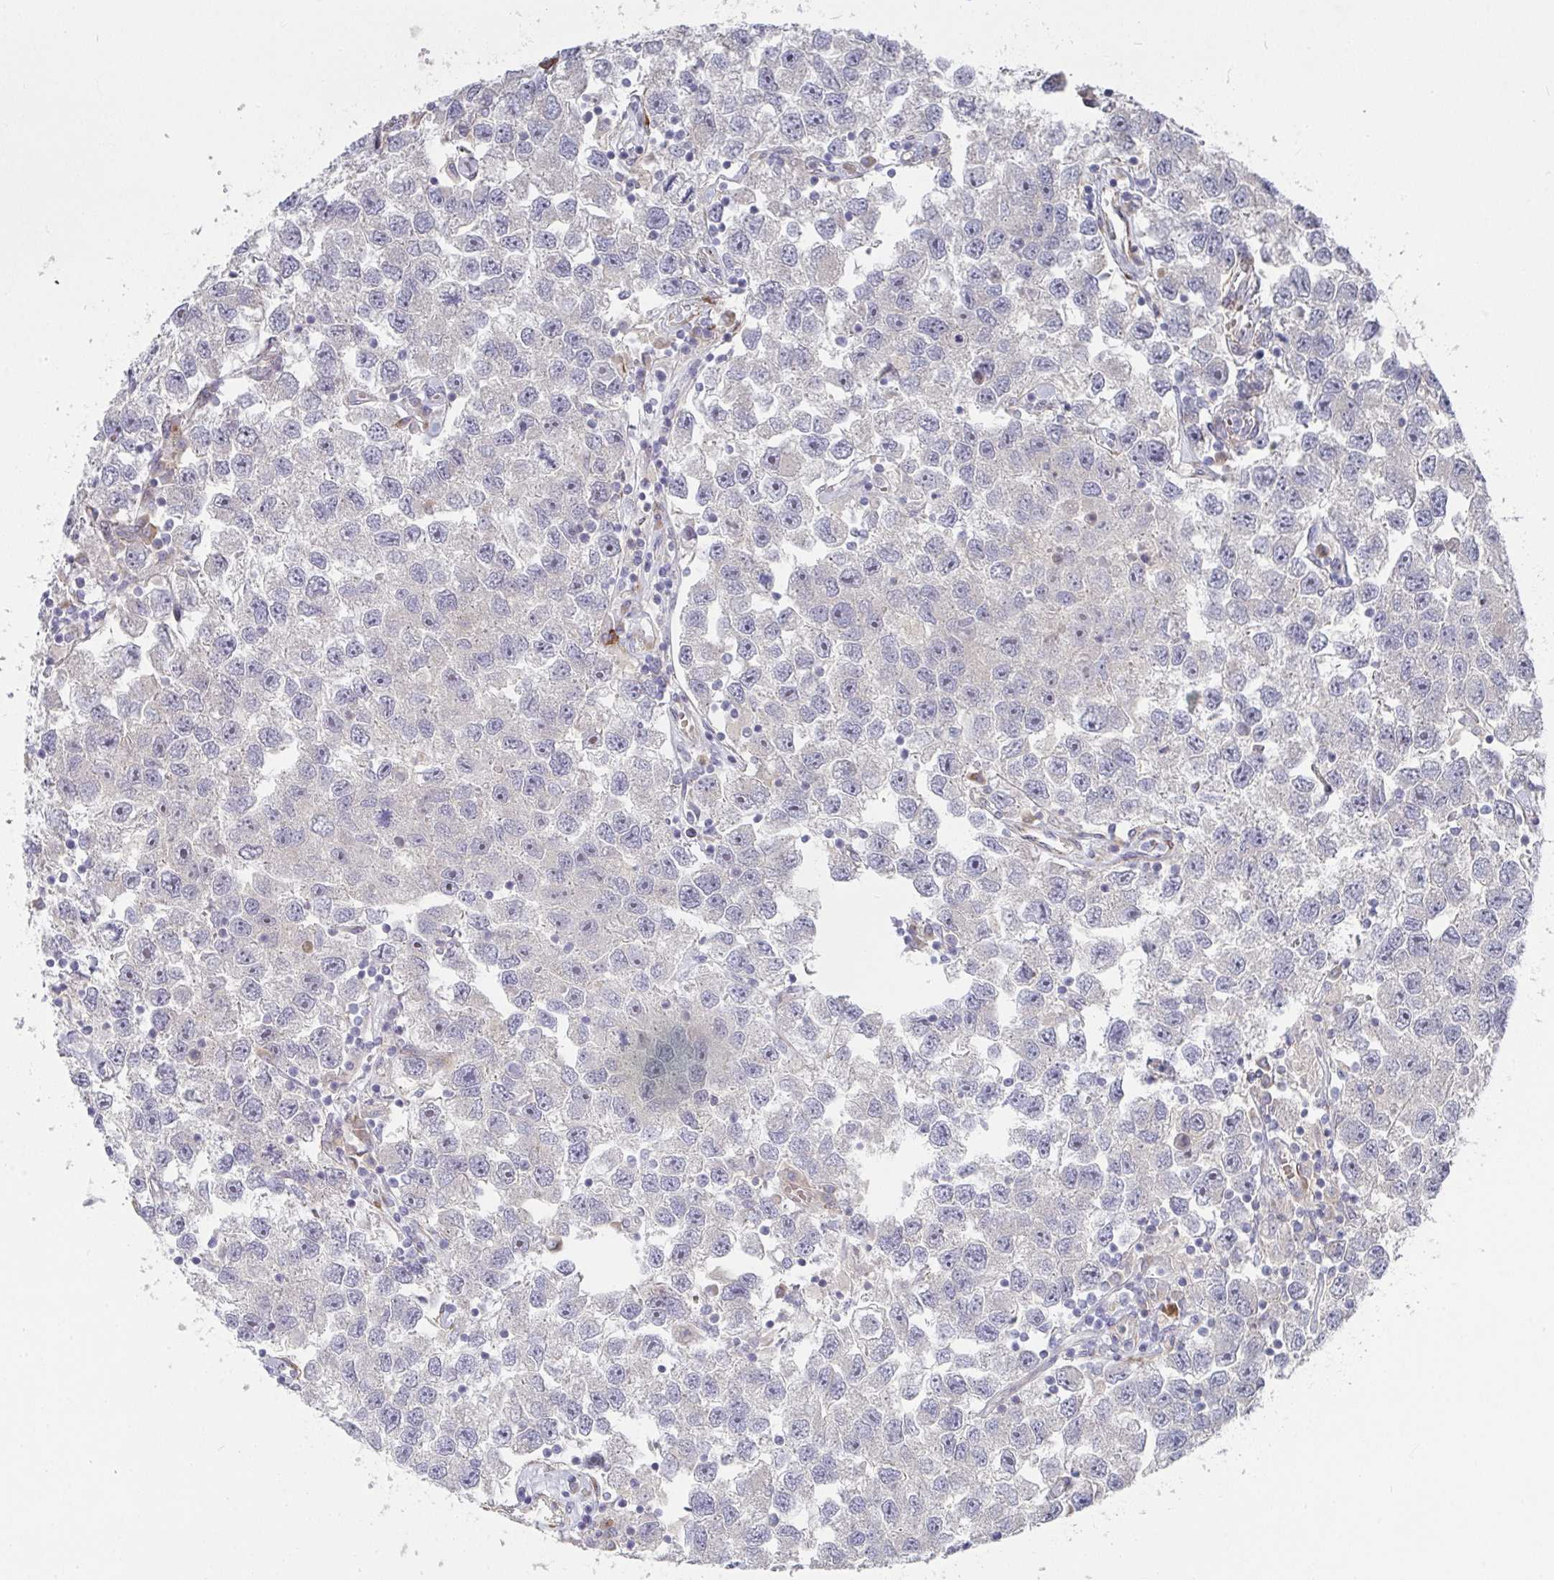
{"staining": {"intensity": "negative", "quantity": "none", "location": "none"}, "tissue": "testis cancer", "cell_type": "Tumor cells", "image_type": "cancer", "snomed": [{"axis": "morphology", "description": "Seminoma, NOS"}, {"axis": "topography", "description": "Testis"}], "caption": "This is an immunohistochemistry (IHC) micrograph of testis cancer (seminoma). There is no expression in tumor cells.", "gene": "RHEBL1", "patient": {"sex": "male", "age": 26}}